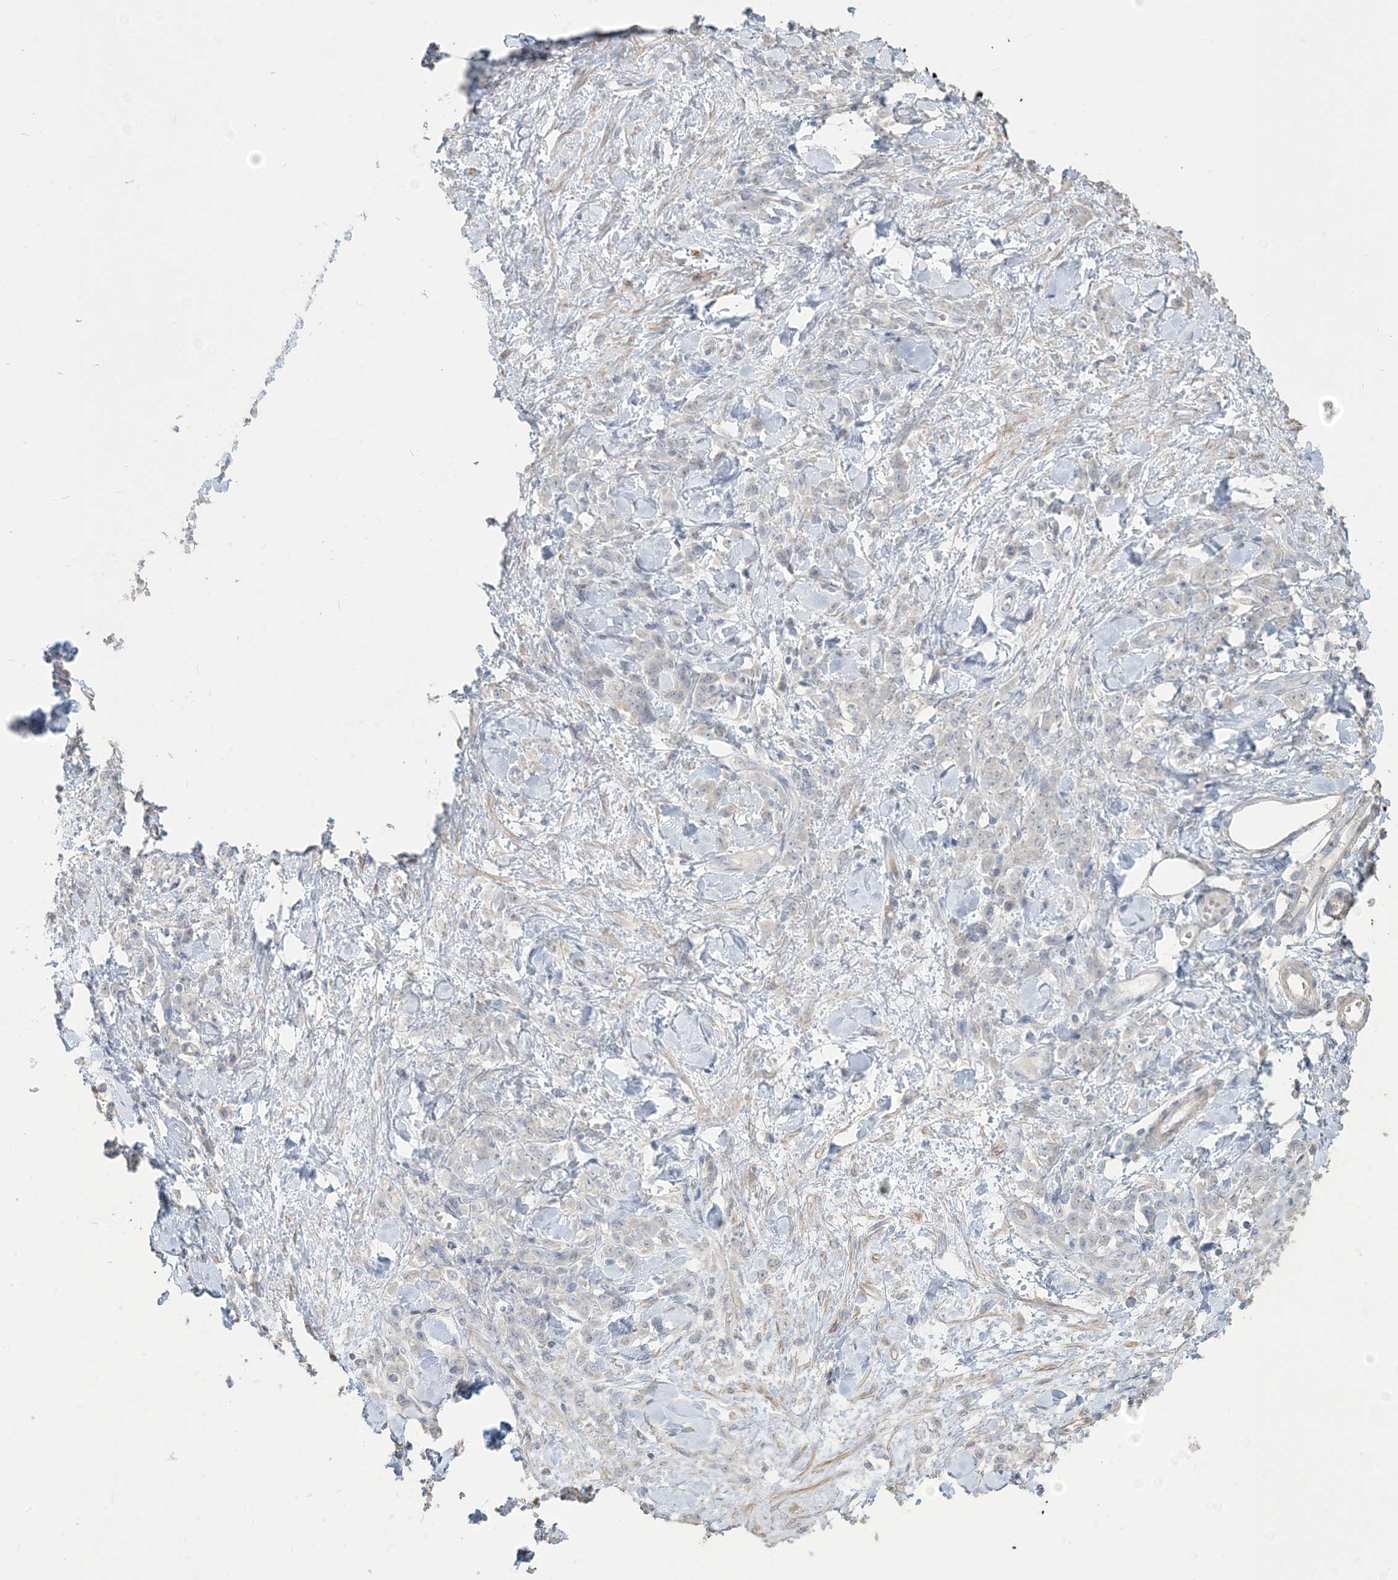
{"staining": {"intensity": "negative", "quantity": "none", "location": "none"}, "tissue": "stomach cancer", "cell_type": "Tumor cells", "image_type": "cancer", "snomed": [{"axis": "morphology", "description": "Normal tissue, NOS"}, {"axis": "morphology", "description": "Adenocarcinoma, NOS"}, {"axis": "topography", "description": "Stomach"}], "caption": "High power microscopy image of an IHC micrograph of stomach cancer, revealing no significant staining in tumor cells.", "gene": "NPHS2", "patient": {"sex": "male", "age": 82}}